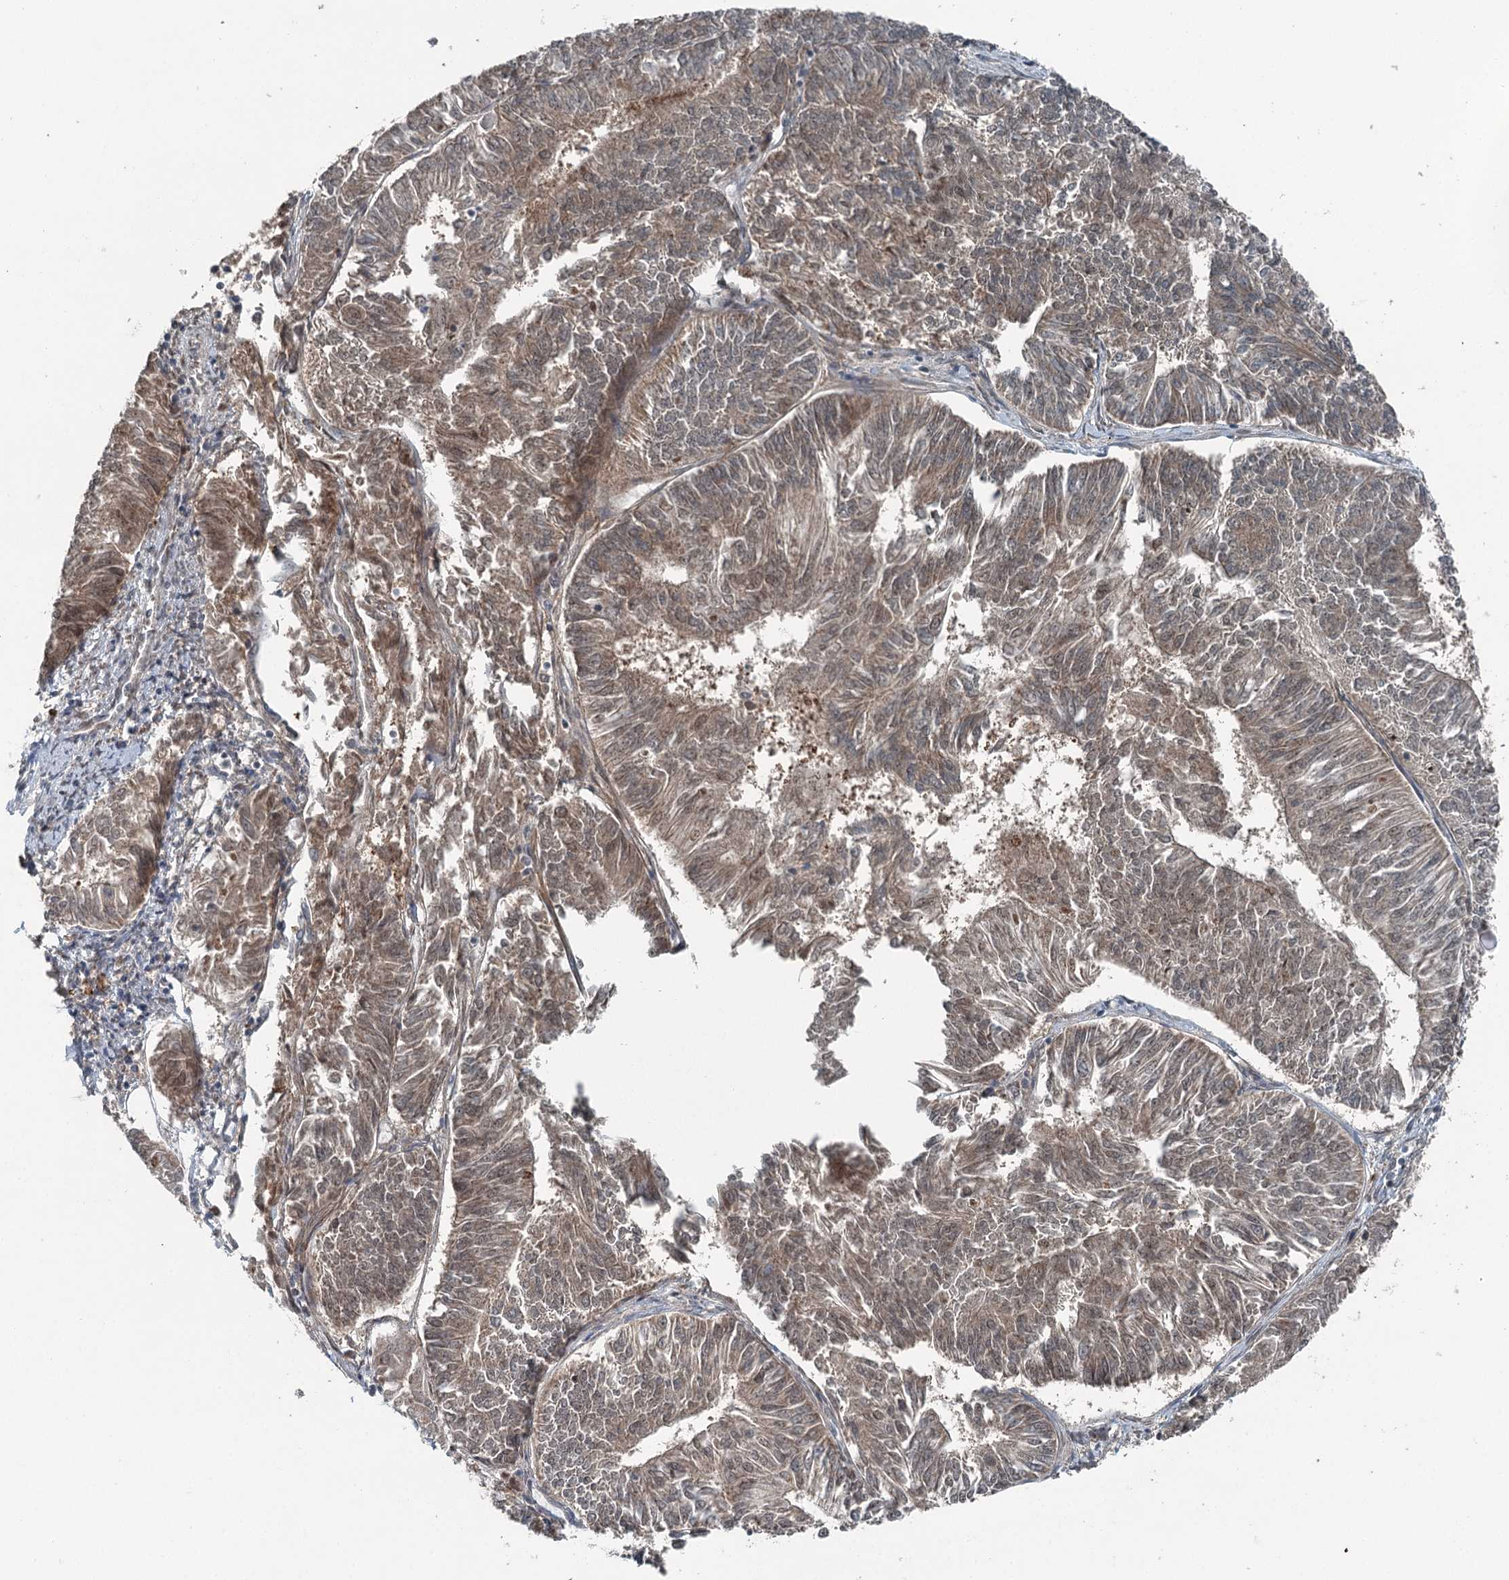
{"staining": {"intensity": "moderate", "quantity": ">75%", "location": "cytoplasmic/membranous"}, "tissue": "endometrial cancer", "cell_type": "Tumor cells", "image_type": "cancer", "snomed": [{"axis": "morphology", "description": "Adenocarcinoma, NOS"}, {"axis": "topography", "description": "Endometrium"}], "caption": "The image exhibits immunohistochemical staining of adenocarcinoma (endometrial). There is moderate cytoplasmic/membranous staining is identified in about >75% of tumor cells. The protein of interest is shown in brown color, while the nuclei are stained blue.", "gene": "WAPL", "patient": {"sex": "female", "age": 58}}